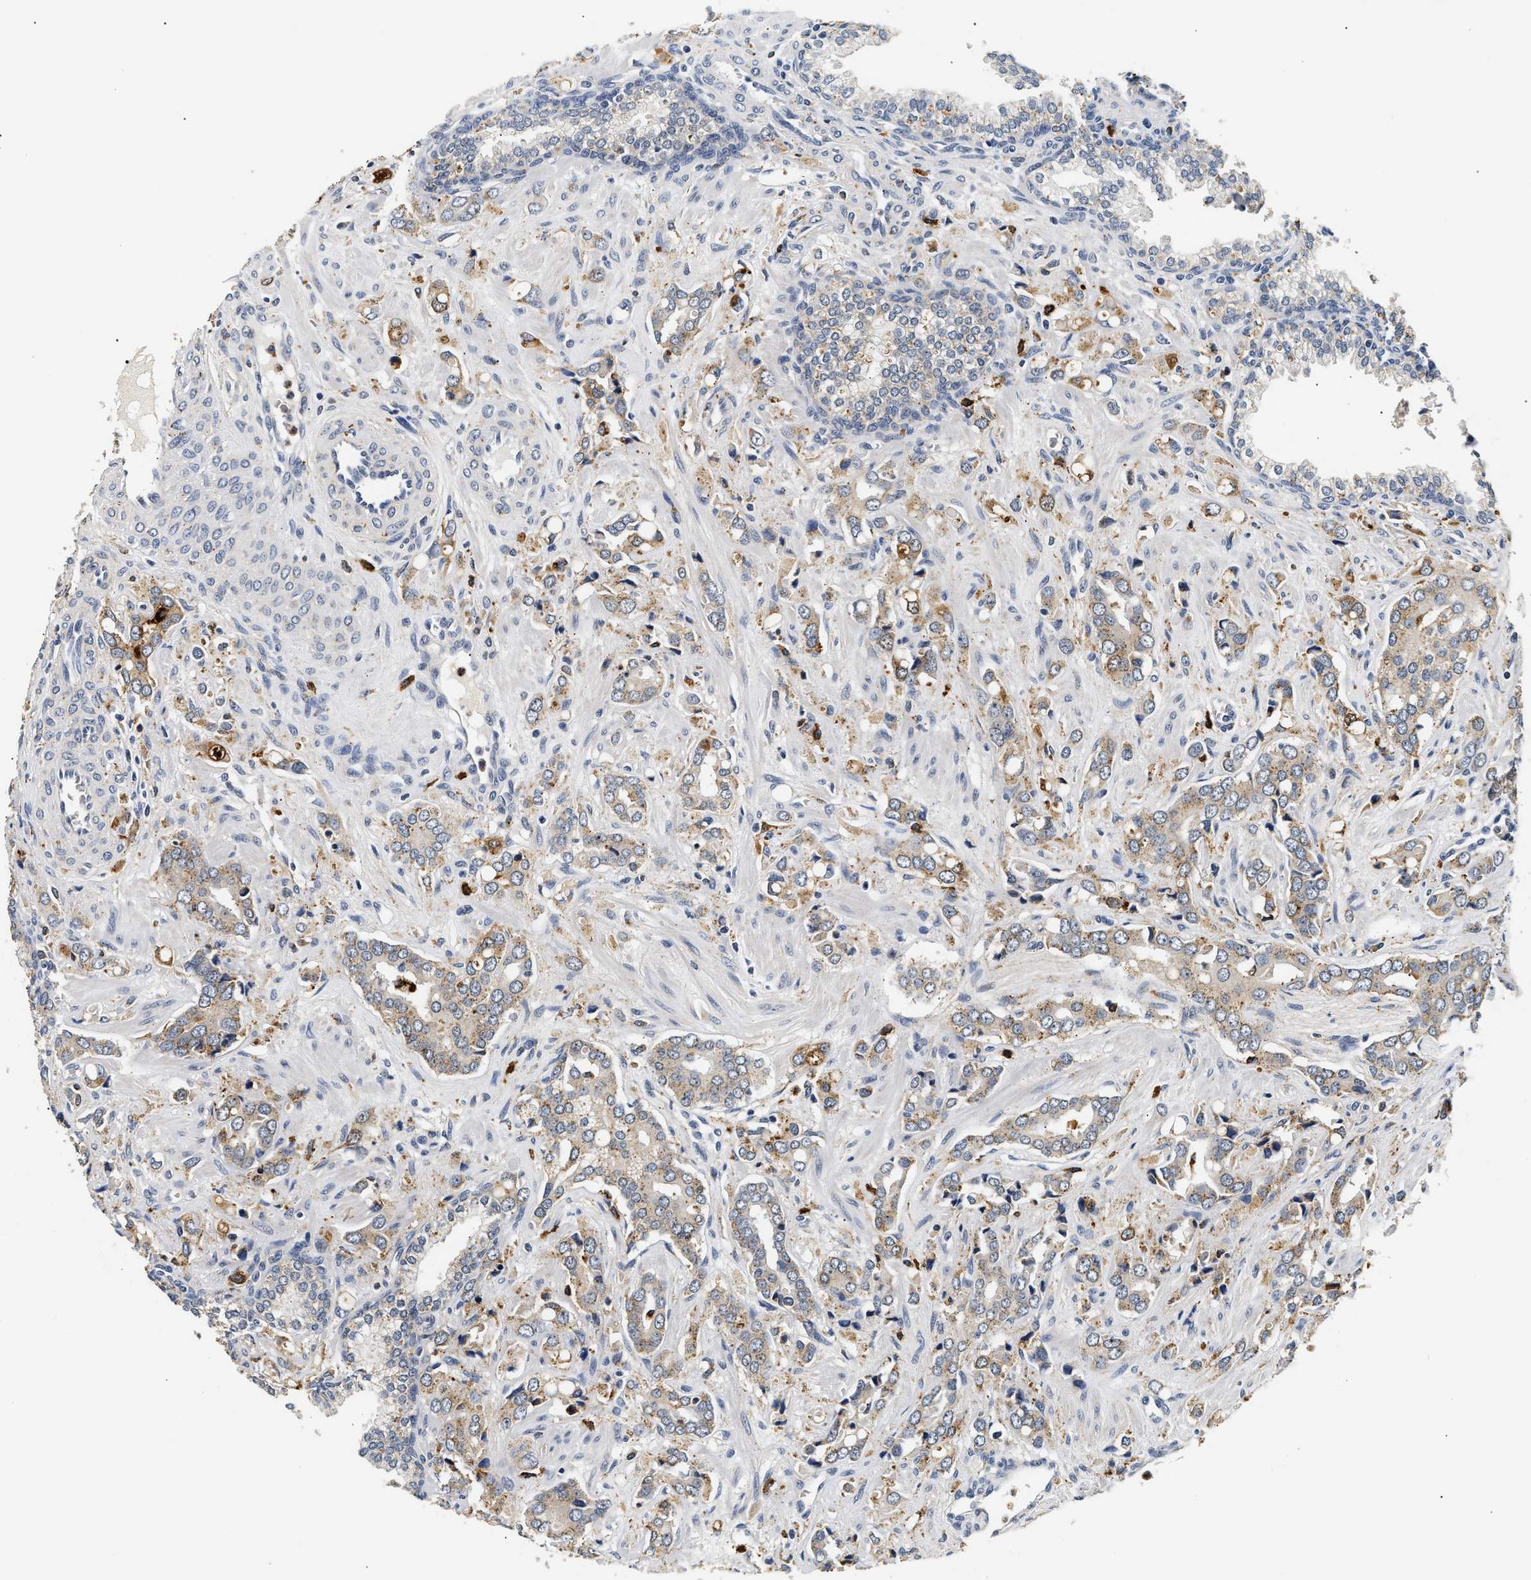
{"staining": {"intensity": "weak", "quantity": "25%-75%", "location": "cytoplasmic/membranous"}, "tissue": "prostate cancer", "cell_type": "Tumor cells", "image_type": "cancer", "snomed": [{"axis": "morphology", "description": "Adenocarcinoma, High grade"}, {"axis": "topography", "description": "Prostate"}], "caption": "Immunohistochemistry (IHC) (DAB) staining of prostate cancer shows weak cytoplasmic/membranous protein staining in approximately 25%-75% of tumor cells.", "gene": "SMU1", "patient": {"sex": "male", "age": 52}}